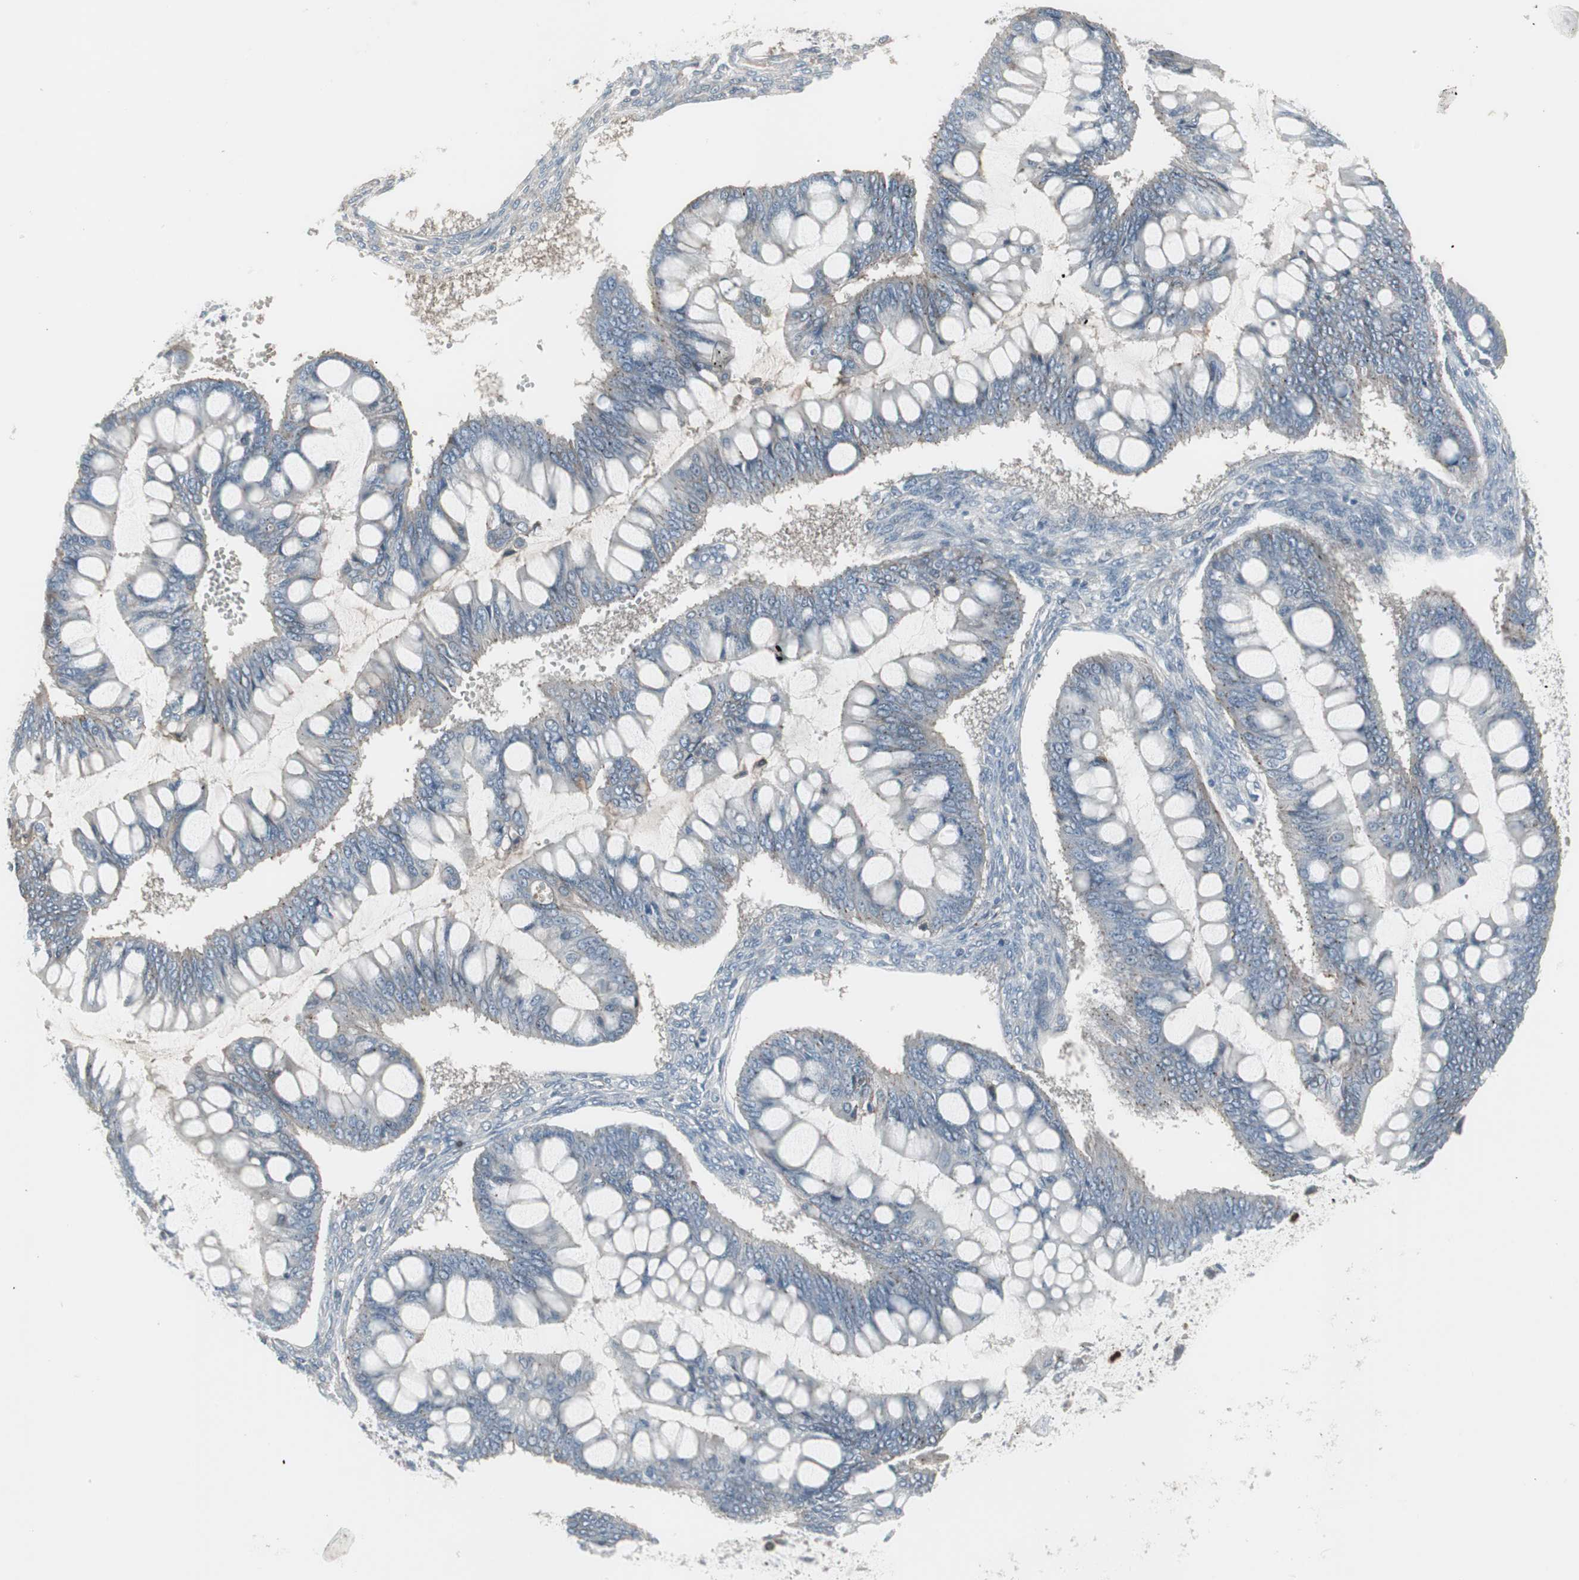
{"staining": {"intensity": "weak", "quantity": "<25%", "location": "cytoplasmic/membranous"}, "tissue": "ovarian cancer", "cell_type": "Tumor cells", "image_type": "cancer", "snomed": [{"axis": "morphology", "description": "Cystadenocarcinoma, mucinous, NOS"}, {"axis": "topography", "description": "Ovary"}], "caption": "Tumor cells are negative for protein expression in human ovarian mucinous cystadenocarcinoma.", "gene": "ZSCAN32", "patient": {"sex": "female", "age": 73}}